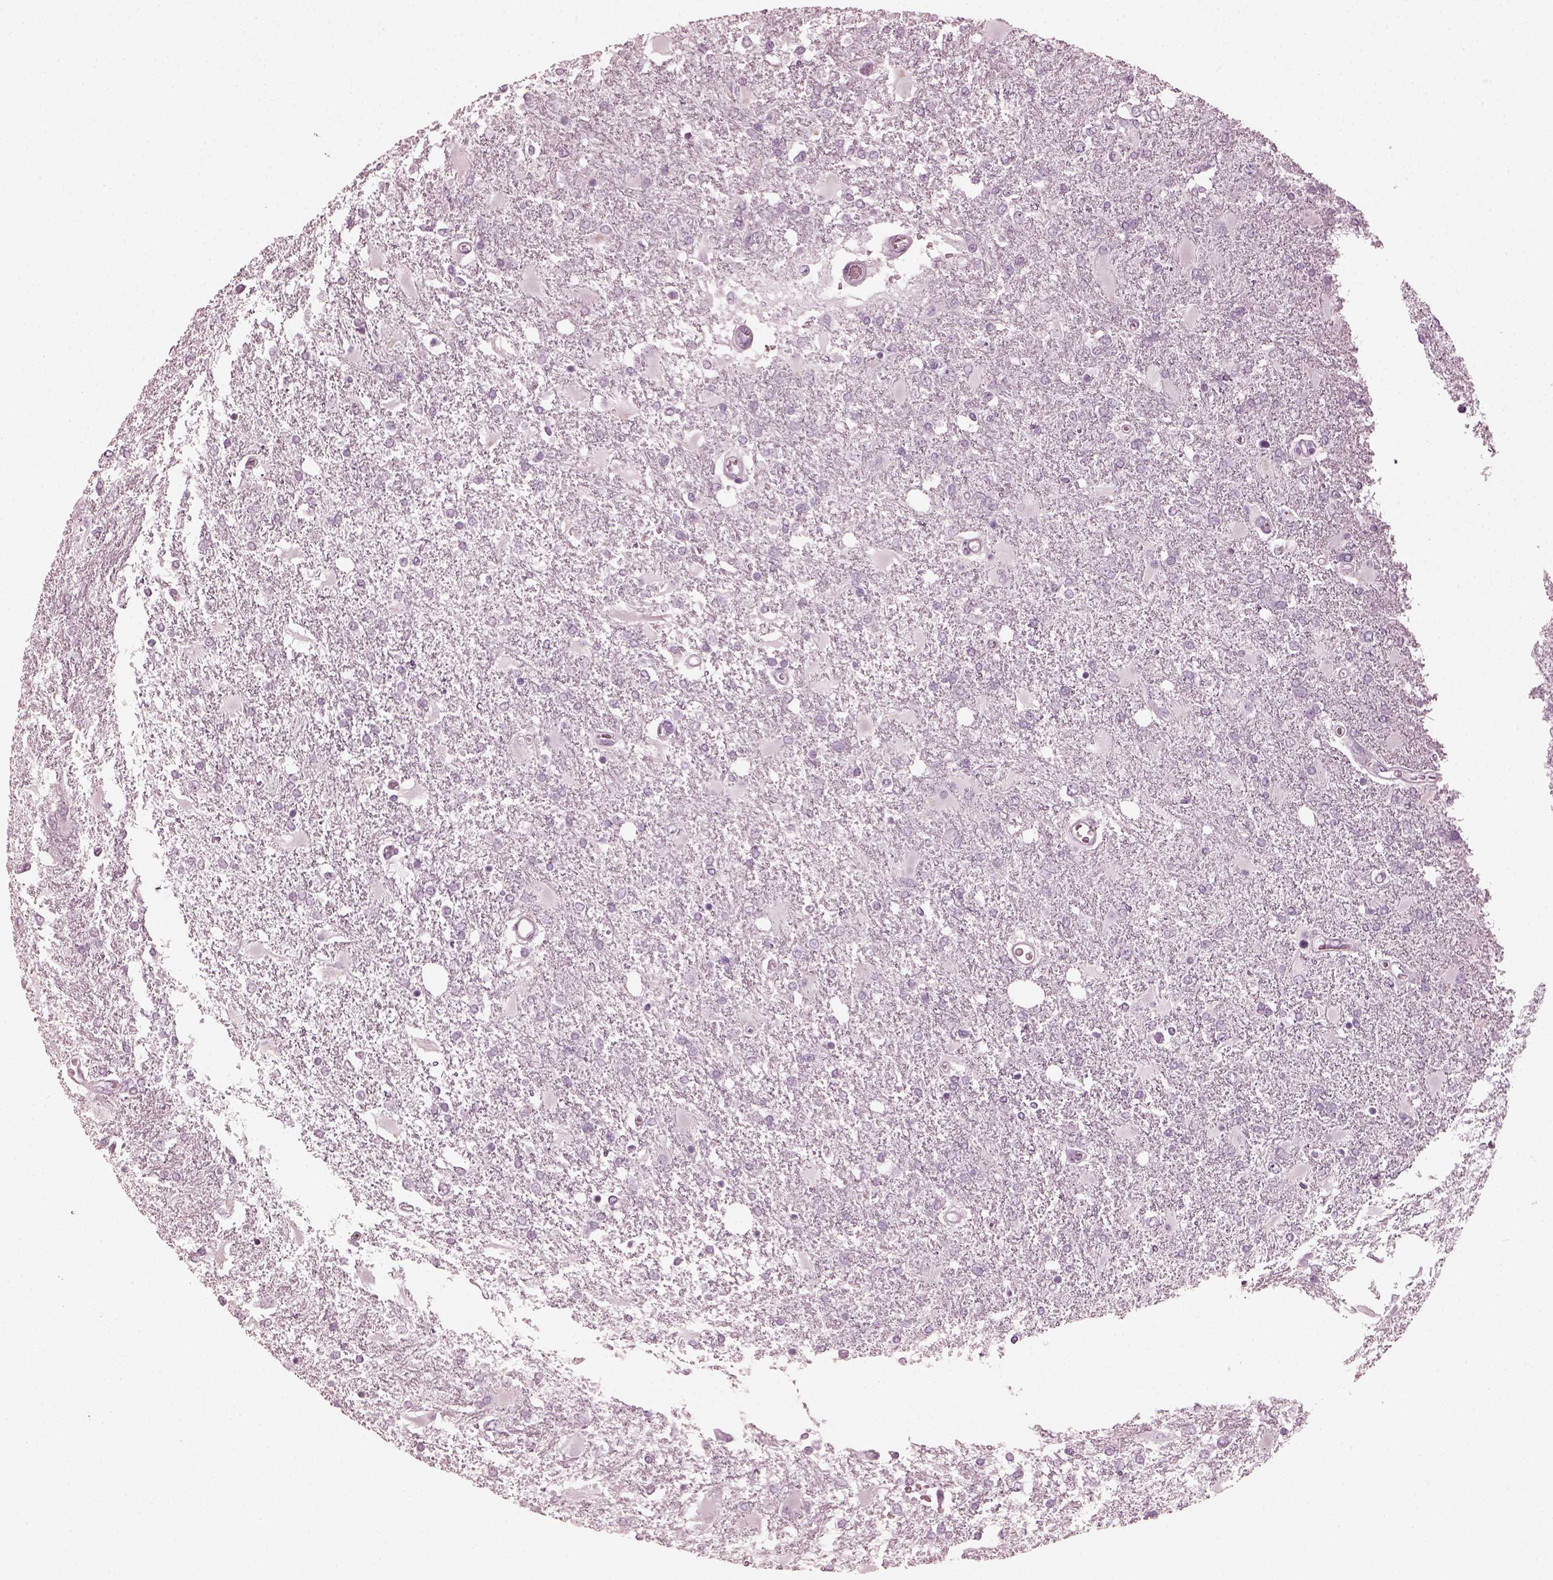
{"staining": {"intensity": "negative", "quantity": "none", "location": "none"}, "tissue": "glioma", "cell_type": "Tumor cells", "image_type": "cancer", "snomed": [{"axis": "morphology", "description": "Glioma, malignant, High grade"}, {"axis": "topography", "description": "Cerebral cortex"}], "caption": "This is an immunohistochemistry micrograph of glioma. There is no expression in tumor cells.", "gene": "SAXO2", "patient": {"sex": "male", "age": 79}}